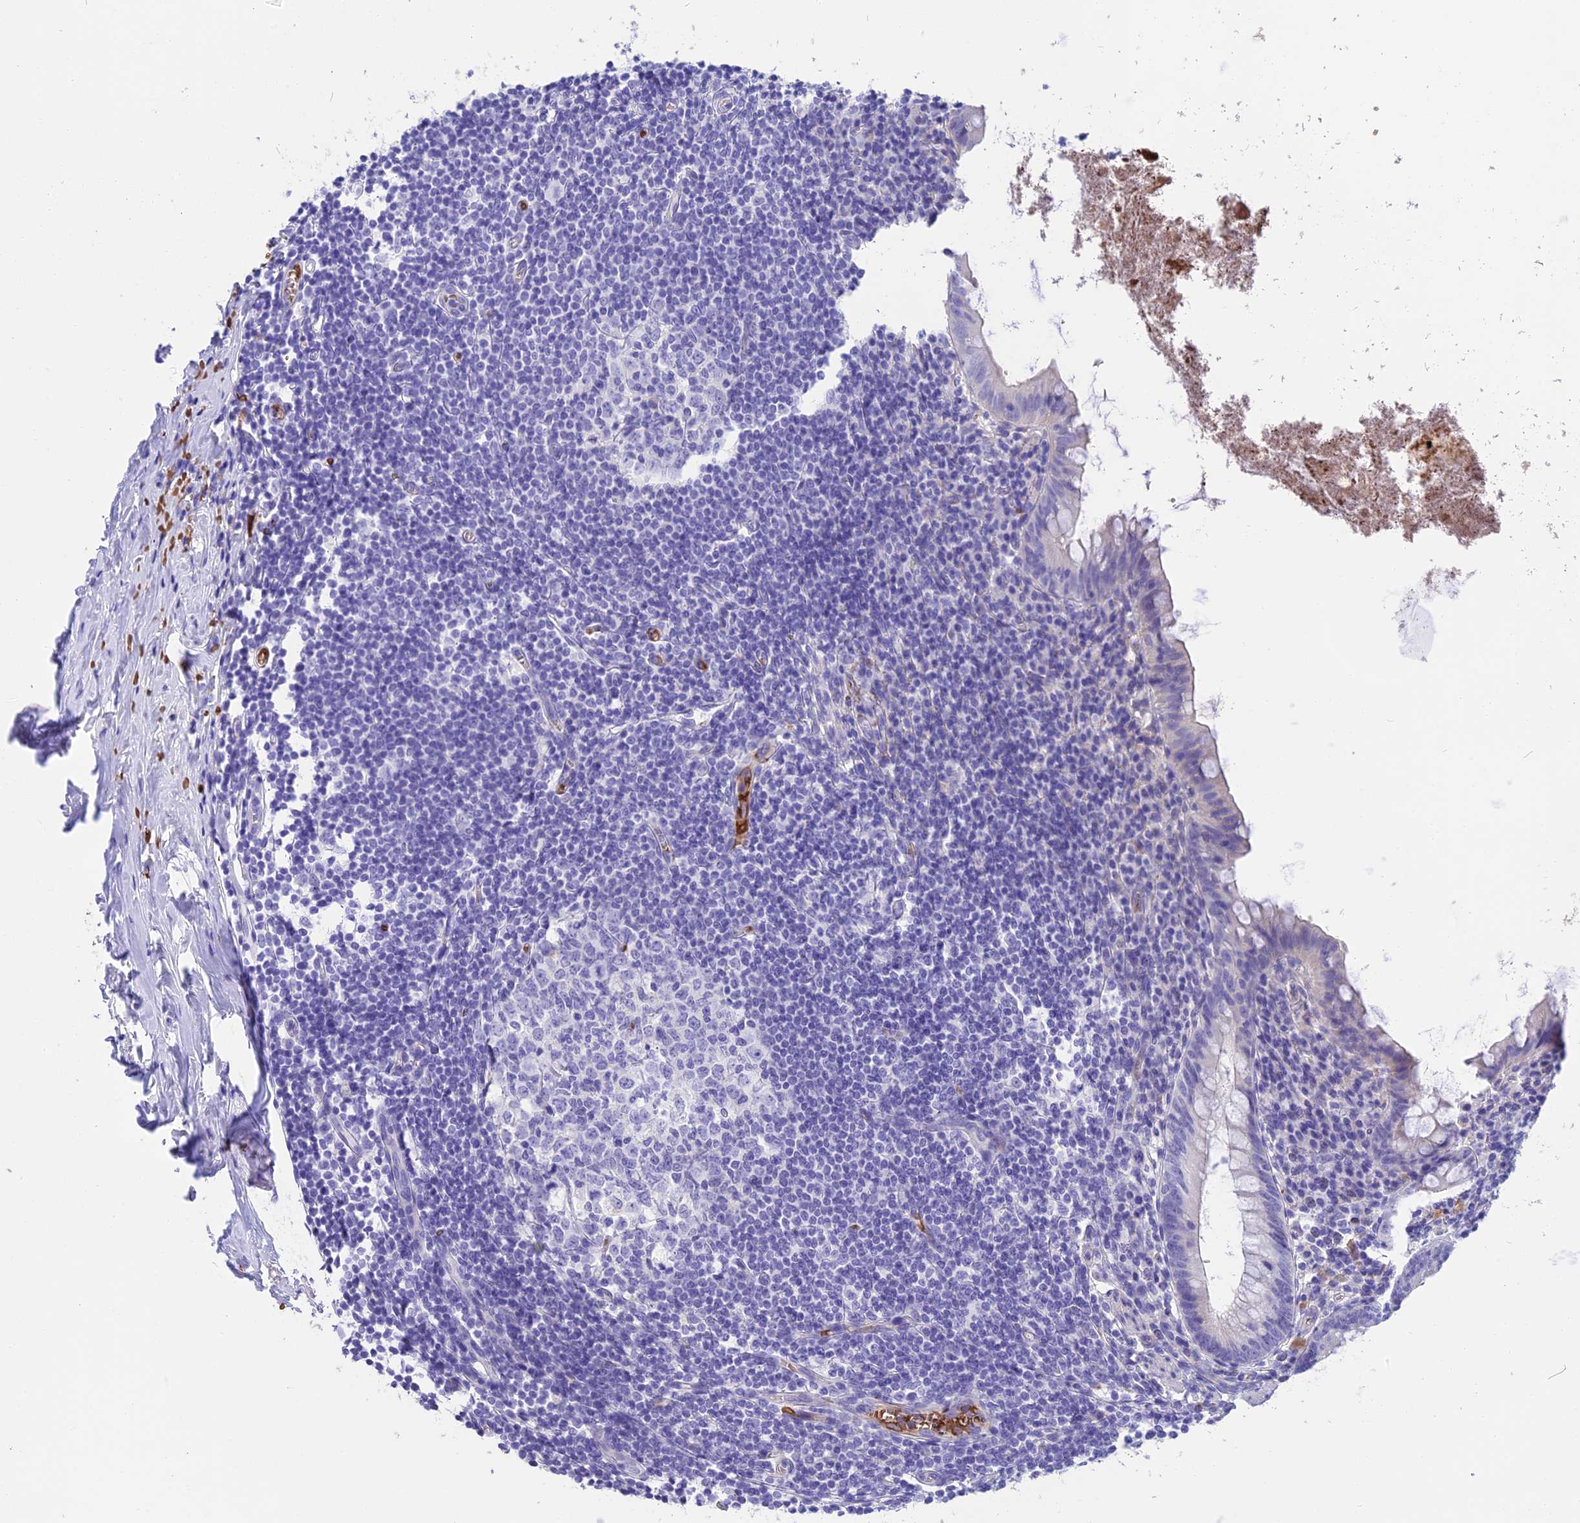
{"staining": {"intensity": "negative", "quantity": "none", "location": "none"}, "tissue": "appendix", "cell_type": "Glandular cells", "image_type": "normal", "snomed": [{"axis": "morphology", "description": "Normal tissue, NOS"}, {"axis": "topography", "description": "Appendix"}], "caption": "Appendix stained for a protein using IHC displays no expression glandular cells.", "gene": "TNNC2", "patient": {"sex": "female", "age": 51}}